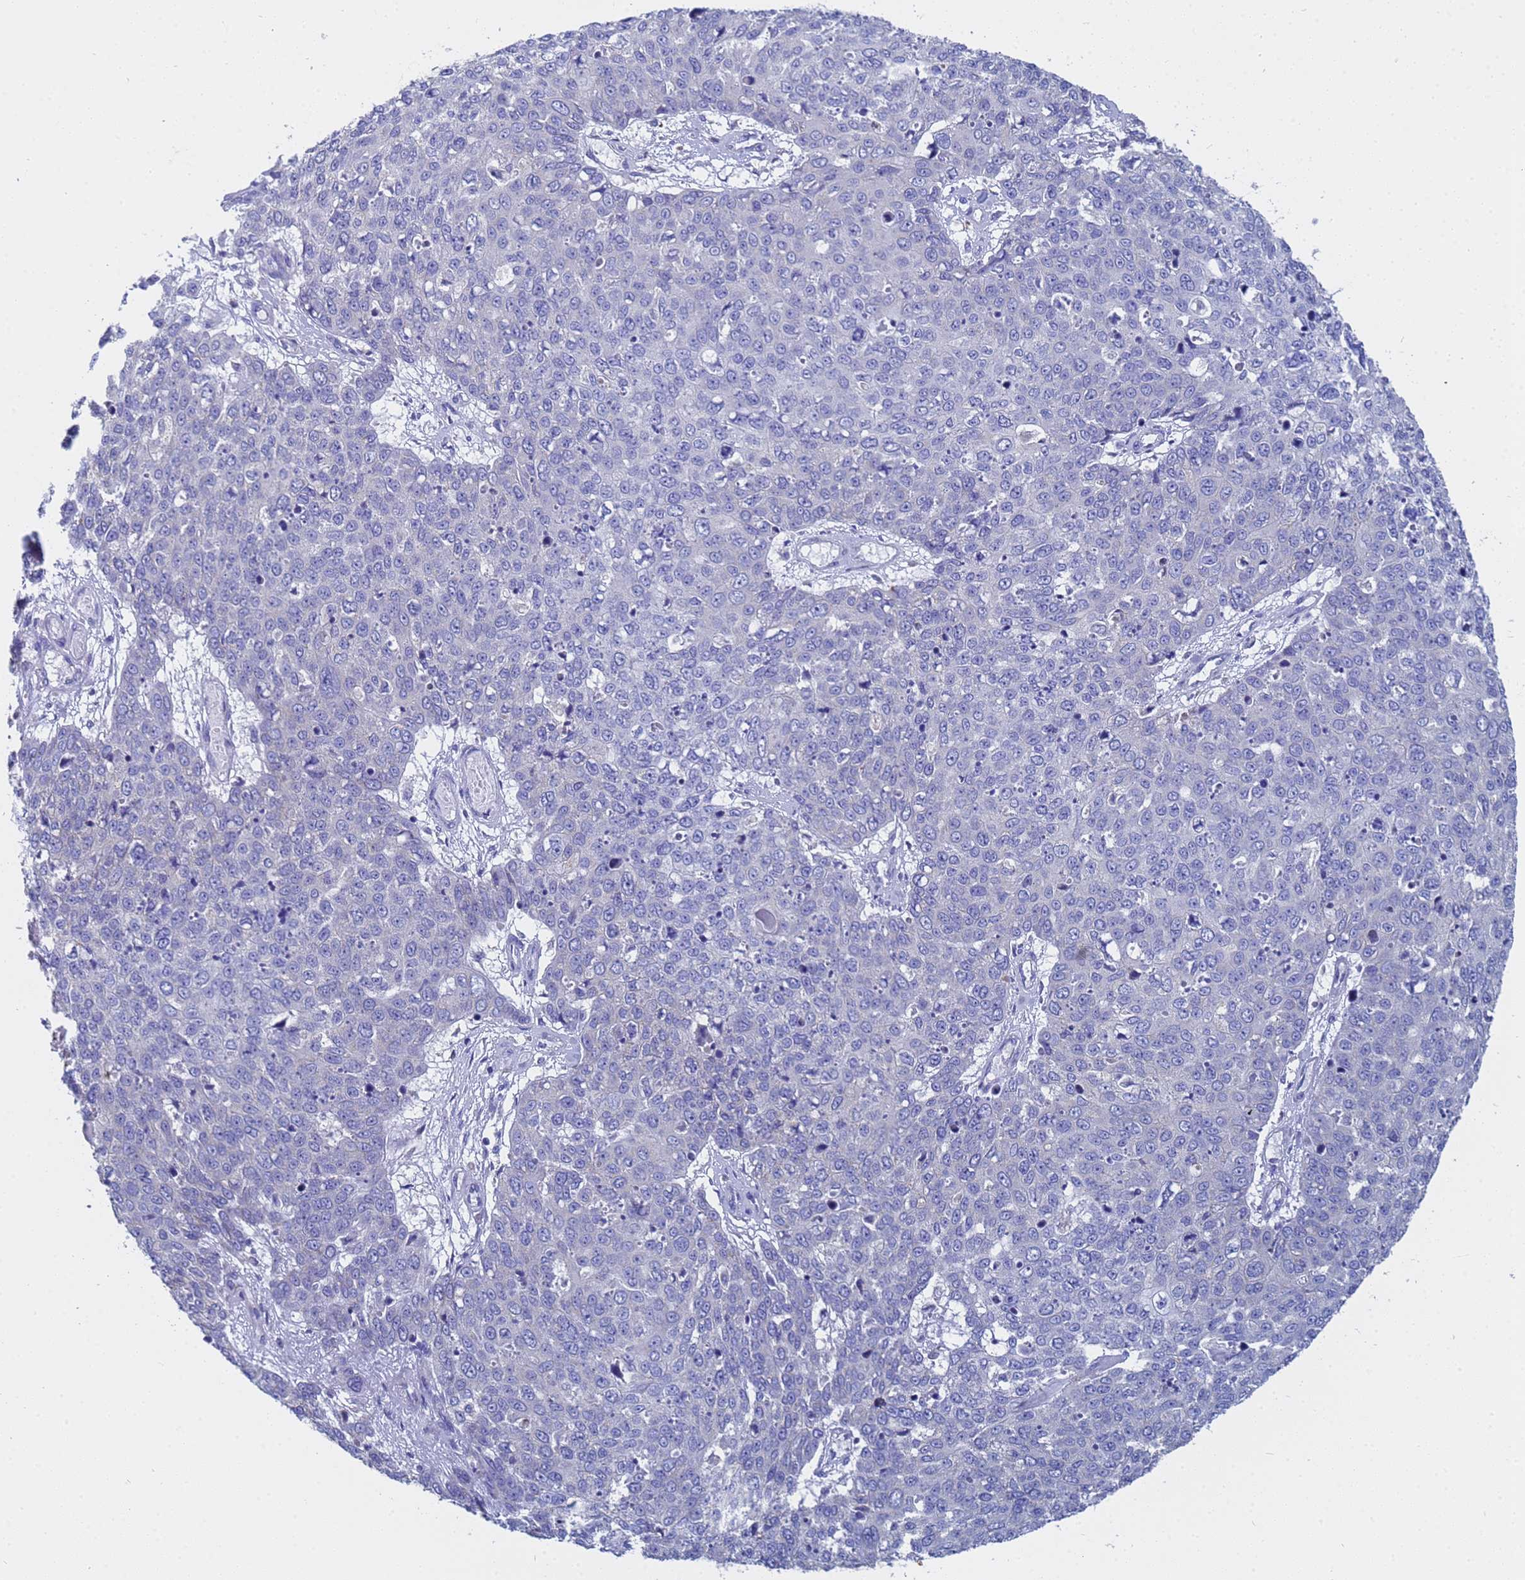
{"staining": {"intensity": "negative", "quantity": "none", "location": "none"}, "tissue": "skin cancer", "cell_type": "Tumor cells", "image_type": "cancer", "snomed": [{"axis": "morphology", "description": "Squamous cell carcinoma, NOS"}, {"axis": "topography", "description": "Skin"}], "caption": "Tumor cells are negative for protein expression in human skin cancer (squamous cell carcinoma). (DAB IHC visualized using brightfield microscopy, high magnification).", "gene": "TM4SF4", "patient": {"sex": "male", "age": 71}}